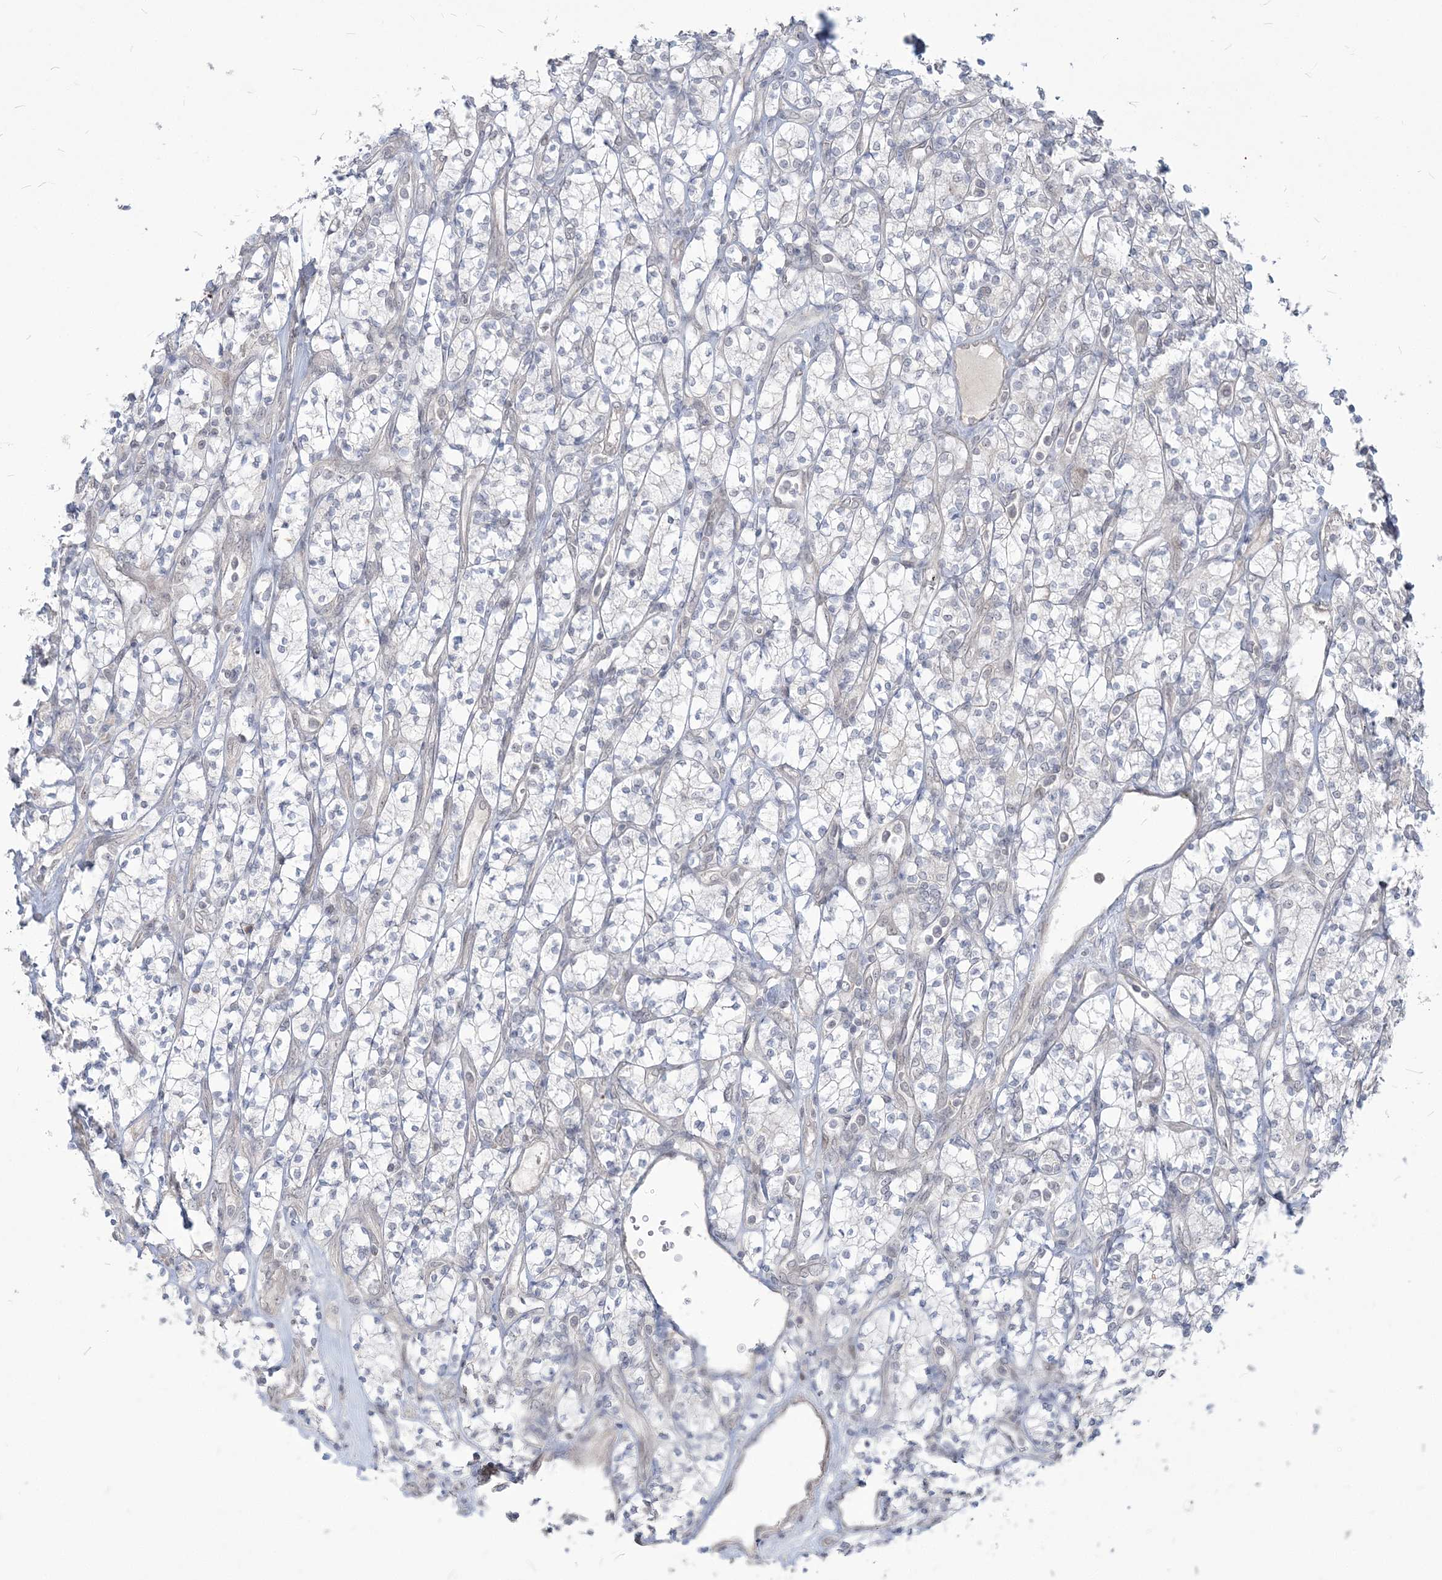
{"staining": {"intensity": "negative", "quantity": "none", "location": "none"}, "tissue": "renal cancer", "cell_type": "Tumor cells", "image_type": "cancer", "snomed": [{"axis": "morphology", "description": "Adenocarcinoma, NOS"}, {"axis": "topography", "description": "Kidney"}], "caption": "Tumor cells are negative for brown protein staining in renal cancer (adenocarcinoma). (Brightfield microscopy of DAB immunohistochemistry at high magnification).", "gene": "SDAD1", "patient": {"sex": "male", "age": 77}}